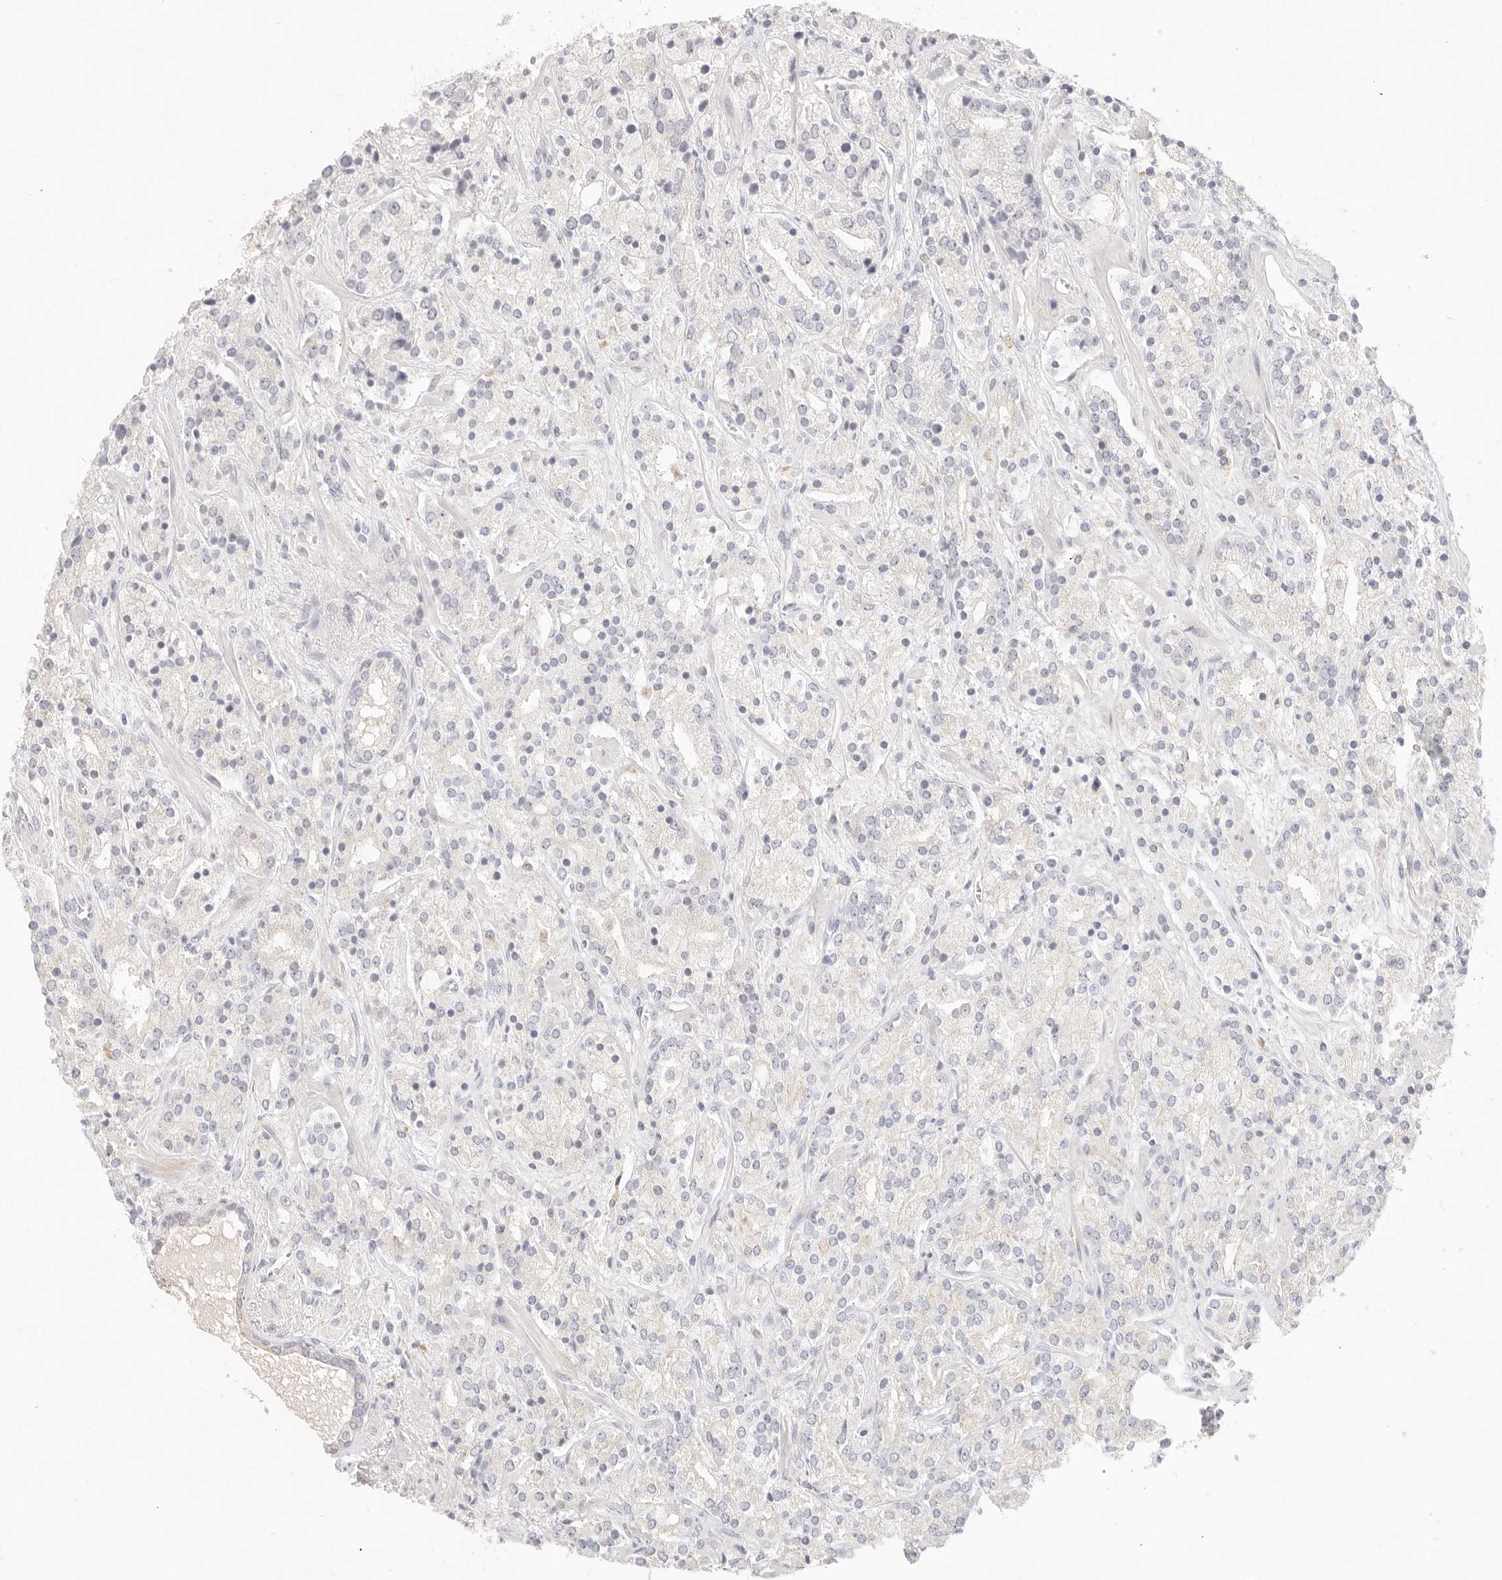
{"staining": {"intensity": "negative", "quantity": "none", "location": "none"}, "tissue": "prostate cancer", "cell_type": "Tumor cells", "image_type": "cancer", "snomed": [{"axis": "morphology", "description": "Adenocarcinoma, High grade"}, {"axis": "topography", "description": "Prostate"}], "caption": "Tumor cells are negative for protein expression in human prostate cancer.", "gene": "CEP120", "patient": {"sex": "male", "age": 71}}